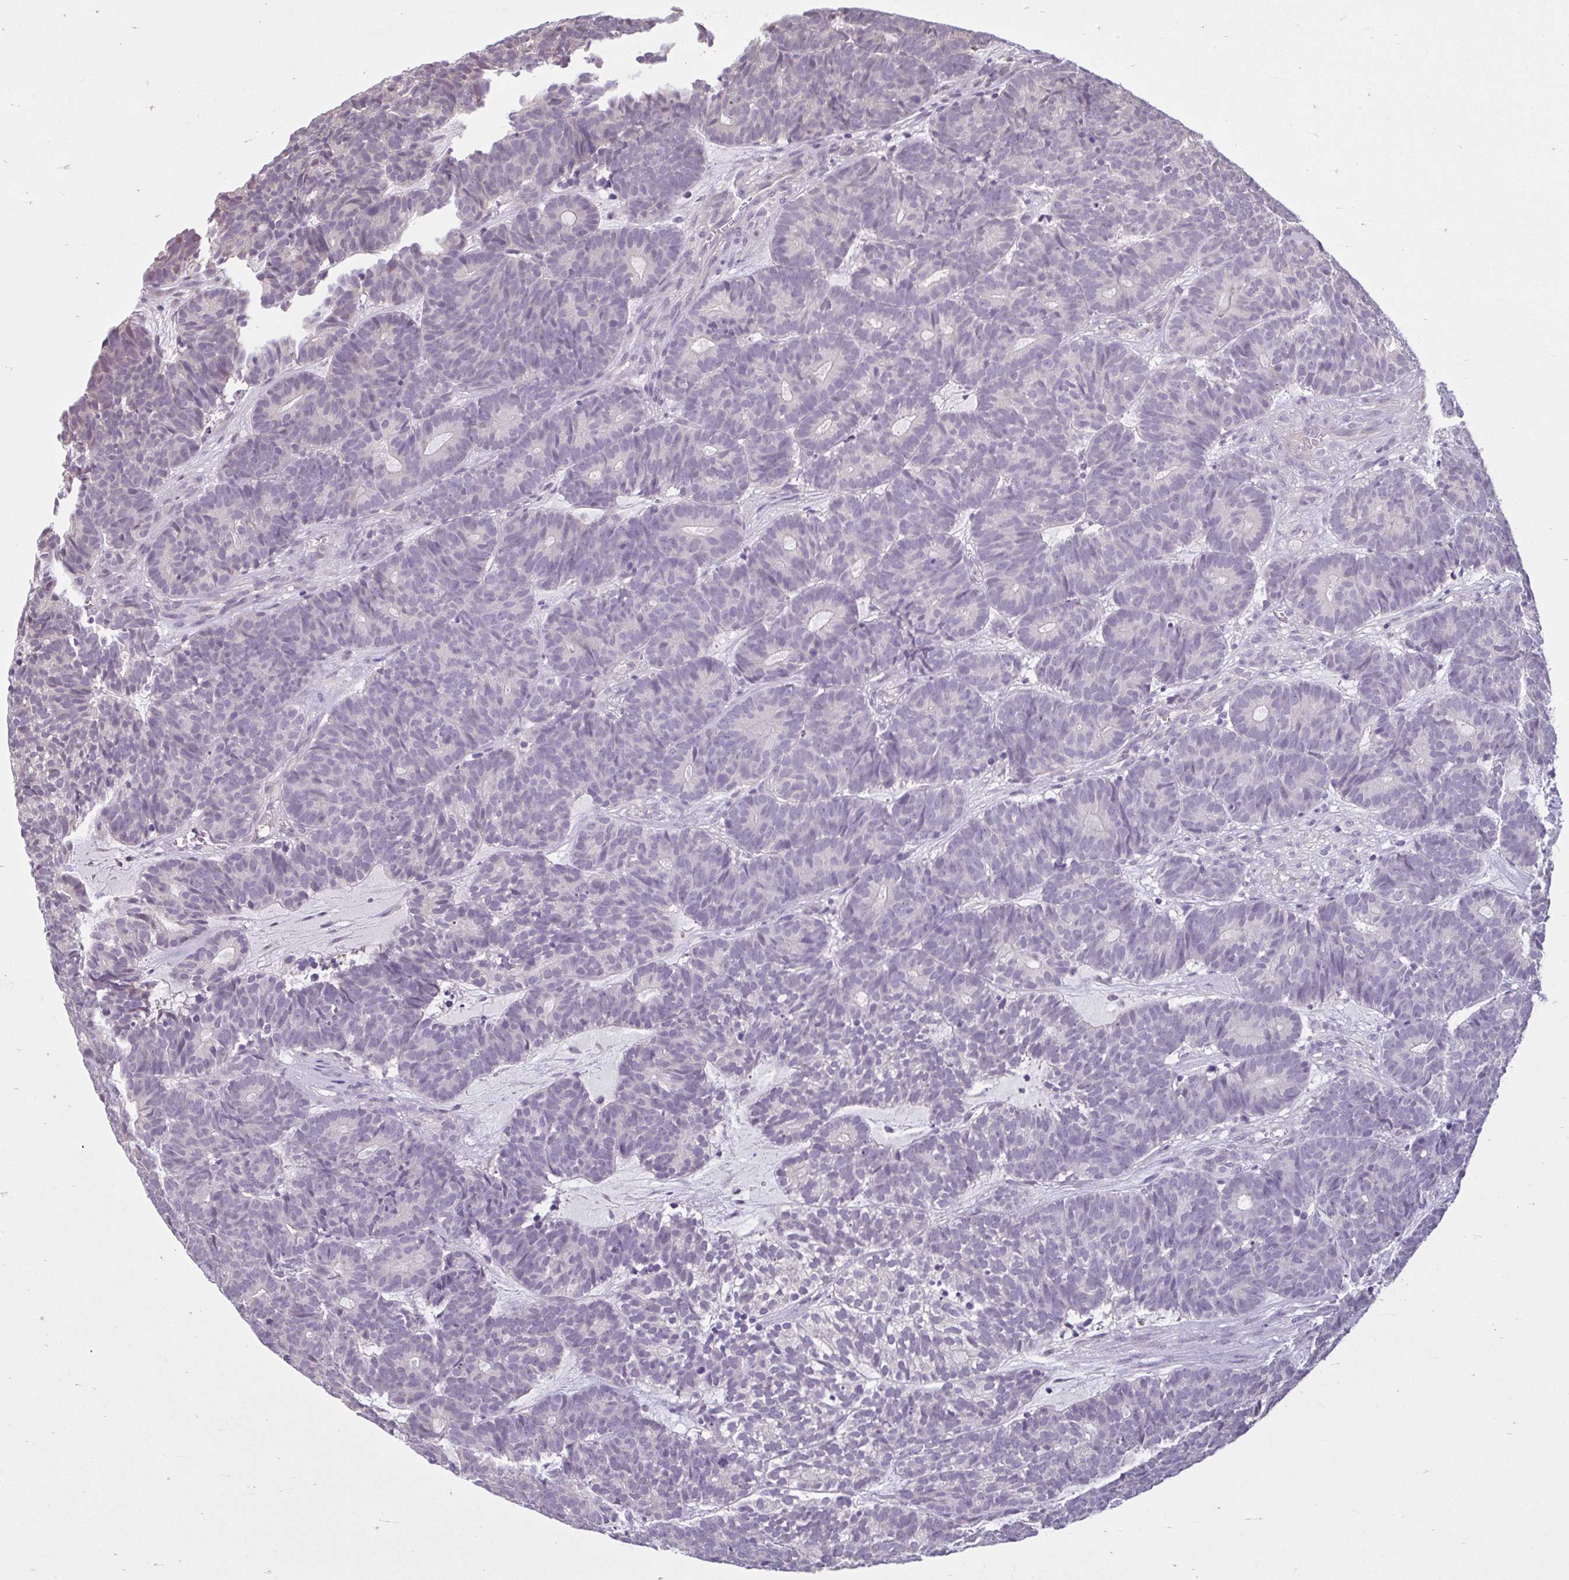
{"staining": {"intensity": "negative", "quantity": "none", "location": "none"}, "tissue": "head and neck cancer", "cell_type": "Tumor cells", "image_type": "cancer", "snomed": [{"axis": "morphology", "description": "Adenocarcinoma, NOS"}, {"axis": "topography", "description": "Head-Neck"}], "caption": "Head and neck adenocarcinoma was stained to show a protein in brown. There is no significant positivity in tumor cells. (Brightfield microscopy of DAB immunohistochemistry at high magnification).", "gene": "CDH19", "patient": {"sex": "female", "age": 81}}